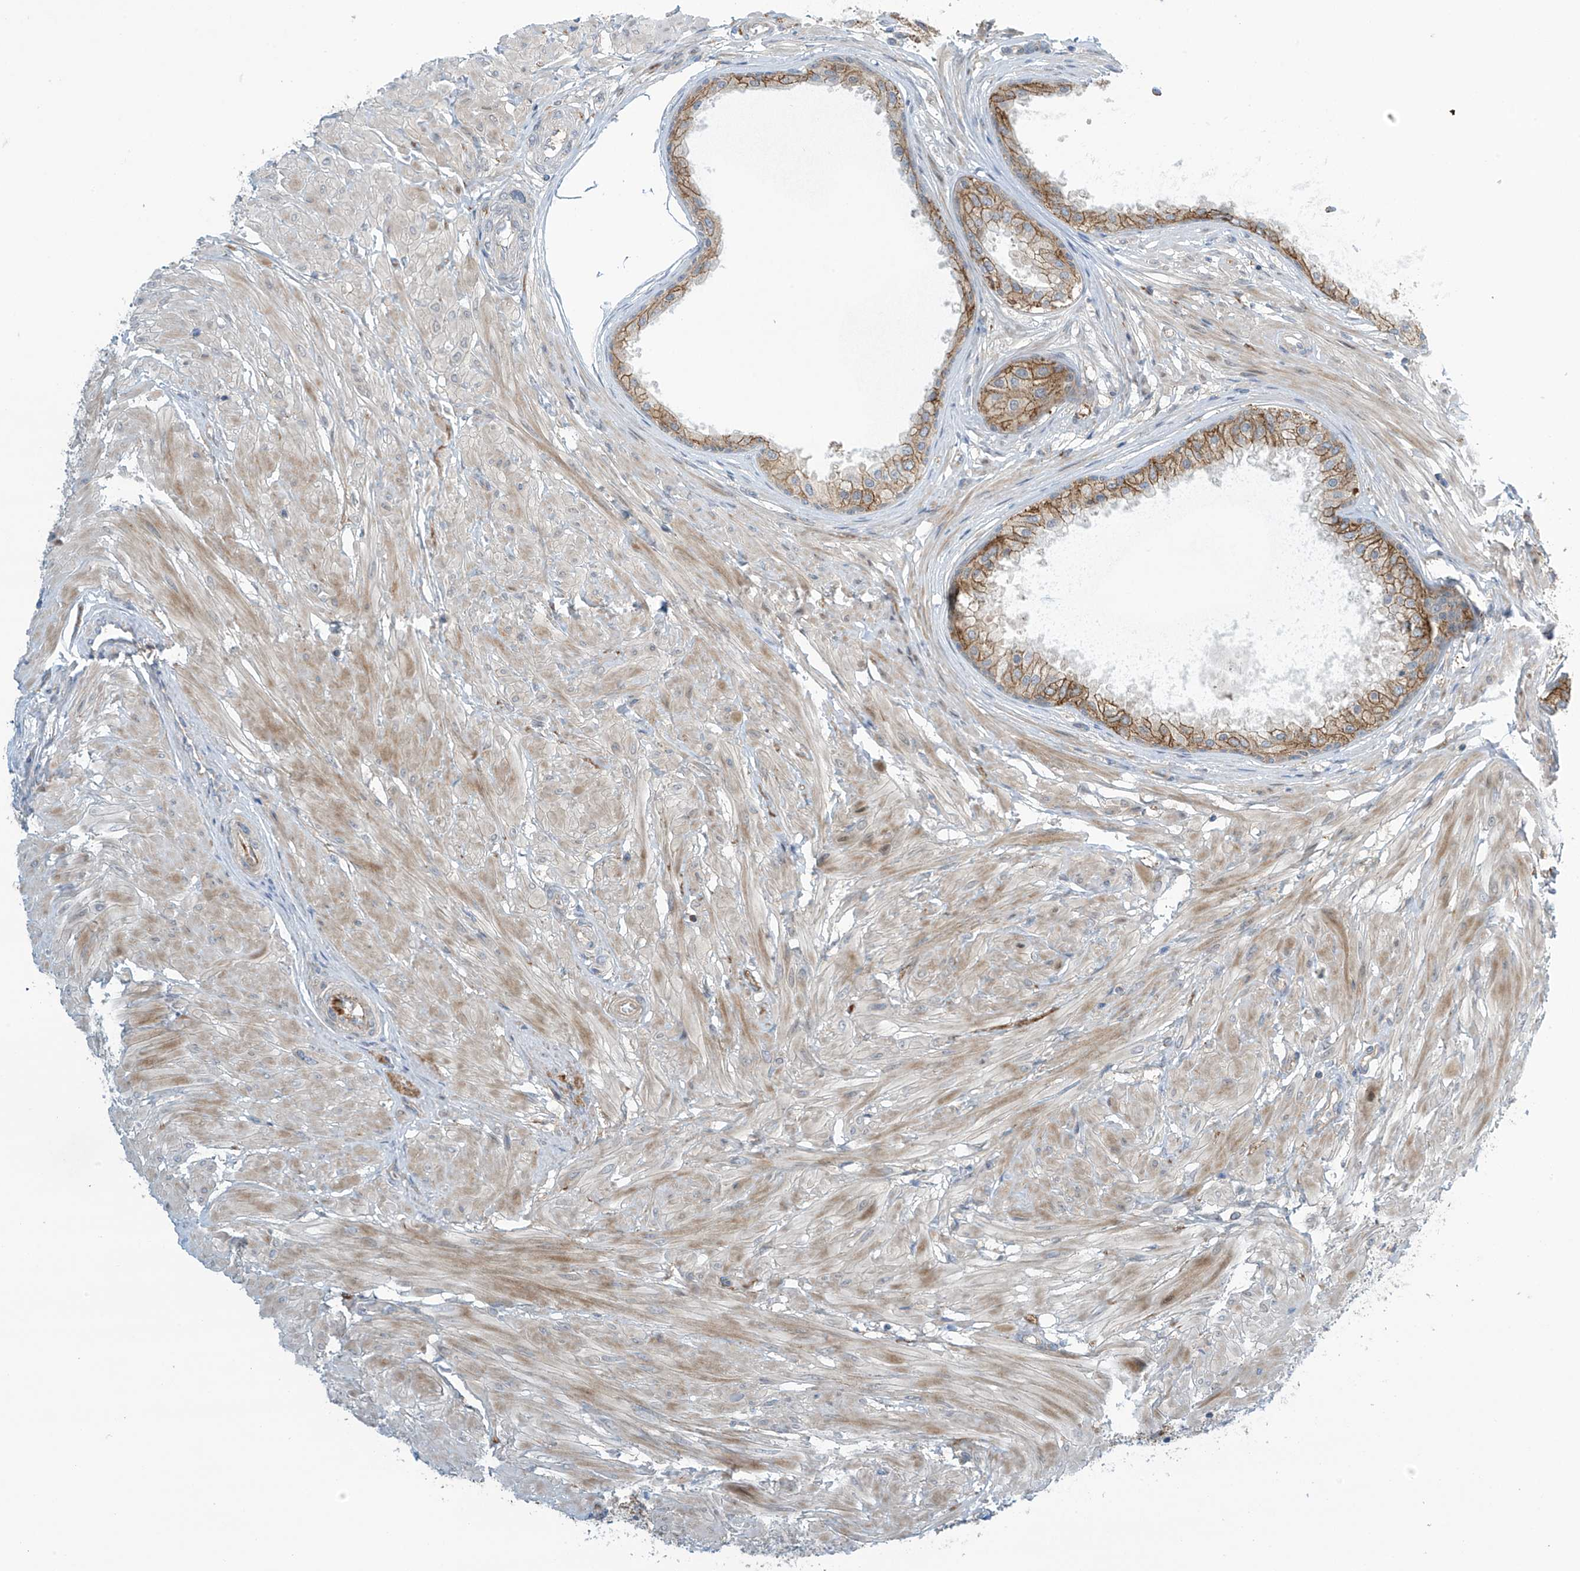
{"staining": {"intensity": "moderate", "quantity": "25%-75%", "location": "cytoplasmic/membranous"}, "tissue": "prostate", "cell_type": "Glandular cells", "image_type": "normal", "snomed": [{"axis": "morphology", "description": "Normal tissue, NOS"}, {"axis": "topography", "description": "Prostate"}], "caption": "The immunohistochemical stain shows moderate cytoplasmic/membranous positivity in glandular cells of unremarkable prostate. The staining was performed using DAB (3,3'-diaminobenzidine), with brown indicating positive protein expression. Nuclei are stained blue with hematoxylin.", "gene": "FSD1L", "patient": {"sex": "male", "age": 48}}